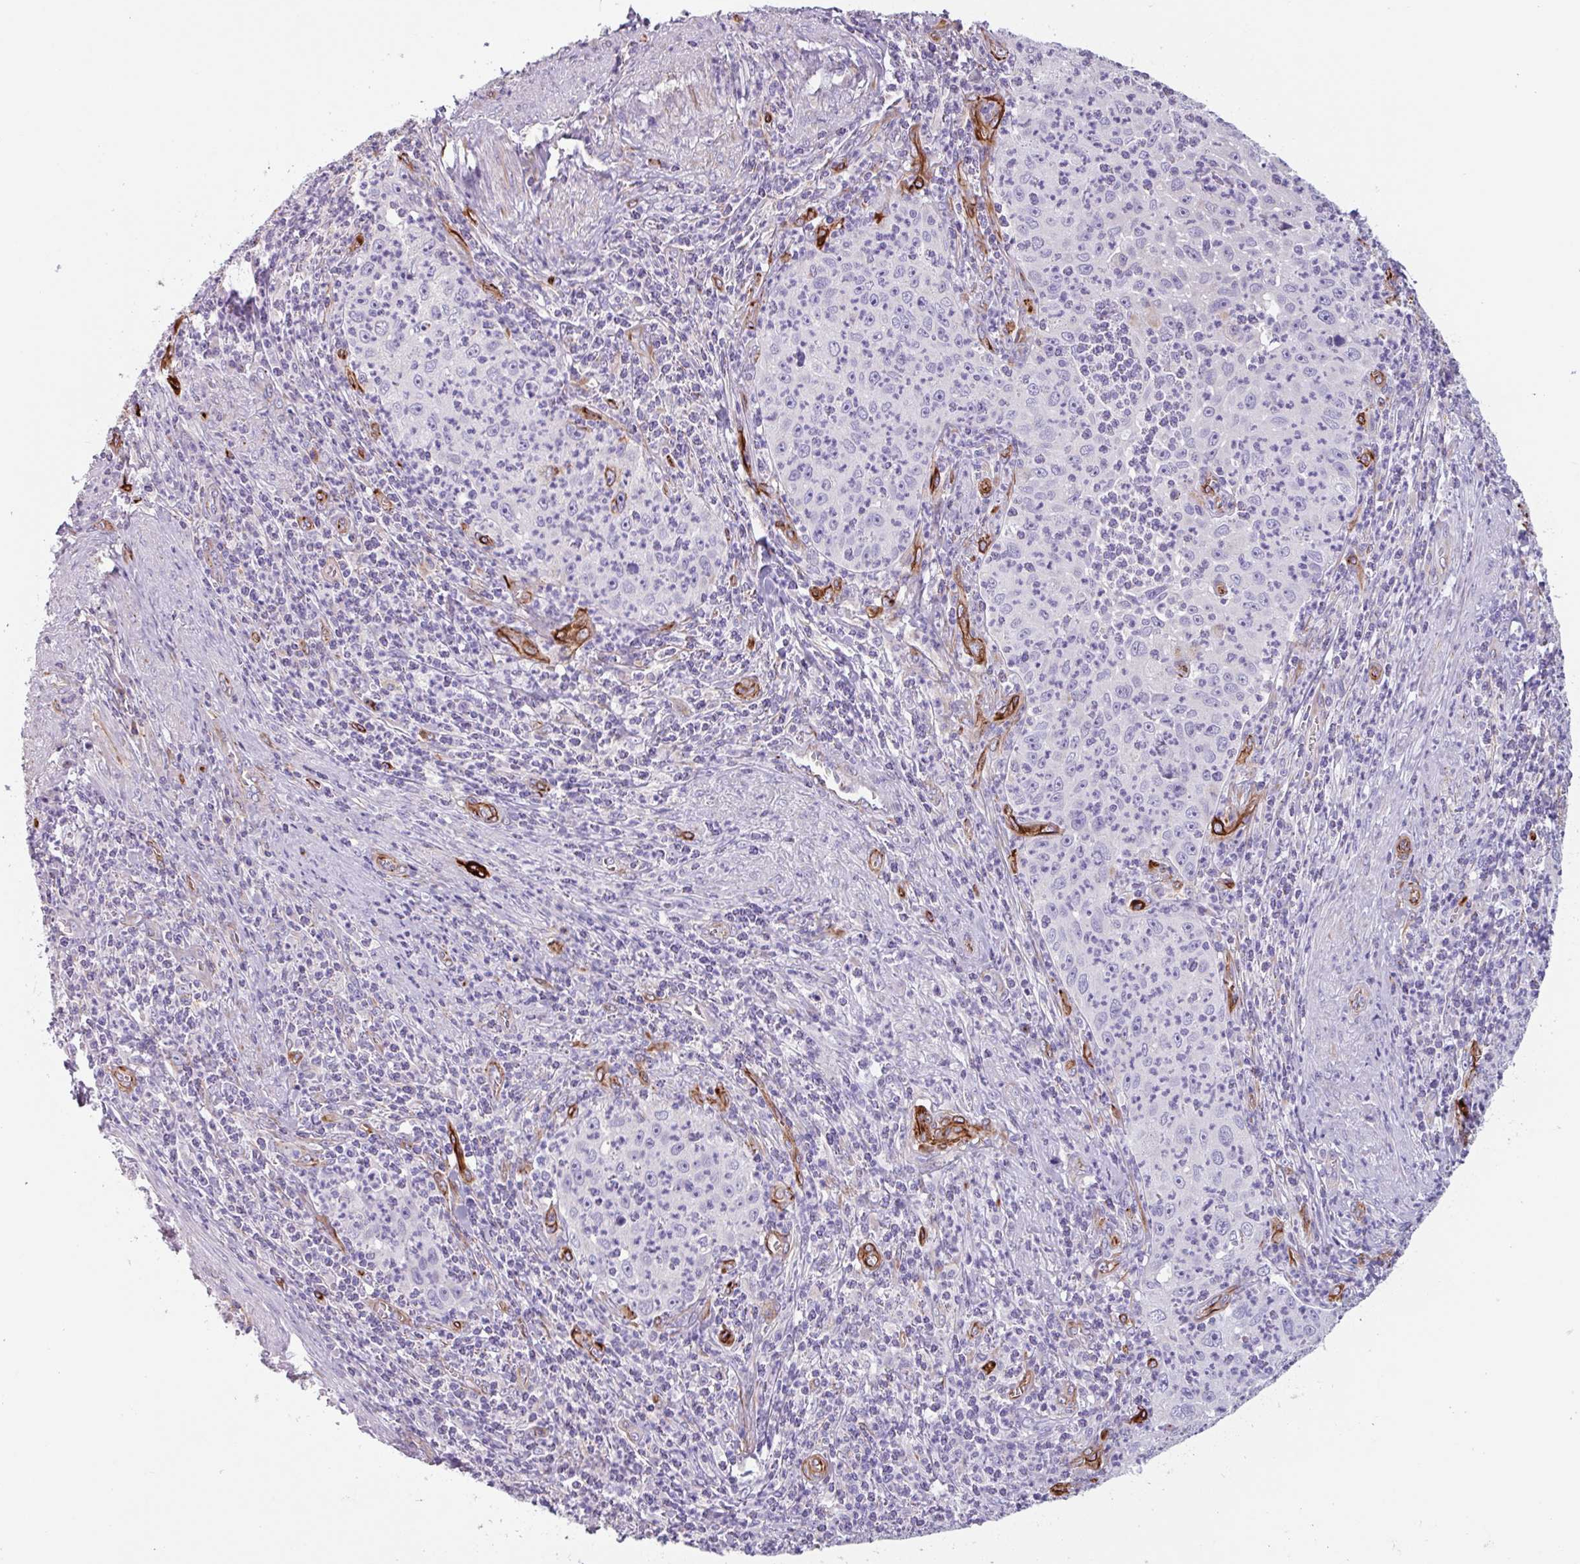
{"staining": {"intensity": "negative", "quantity": "none", "location": "none"}, "tissue": "cervical cancer", "cell_type": "Tumor cells", "image_type": "cancer", "snomed": [{"axis": "morphology", "description": "Squamous cell carcinoma, NOS"}, {"axis": "topography", "description": "Cervix"}], "caption": "Immunohistochemical staining of squamous cell carcinoma (cervical) demonstrates no significant expression in tumor cells.", "gene": "BTD", "patient": {"sex": "female", "age": 30}}